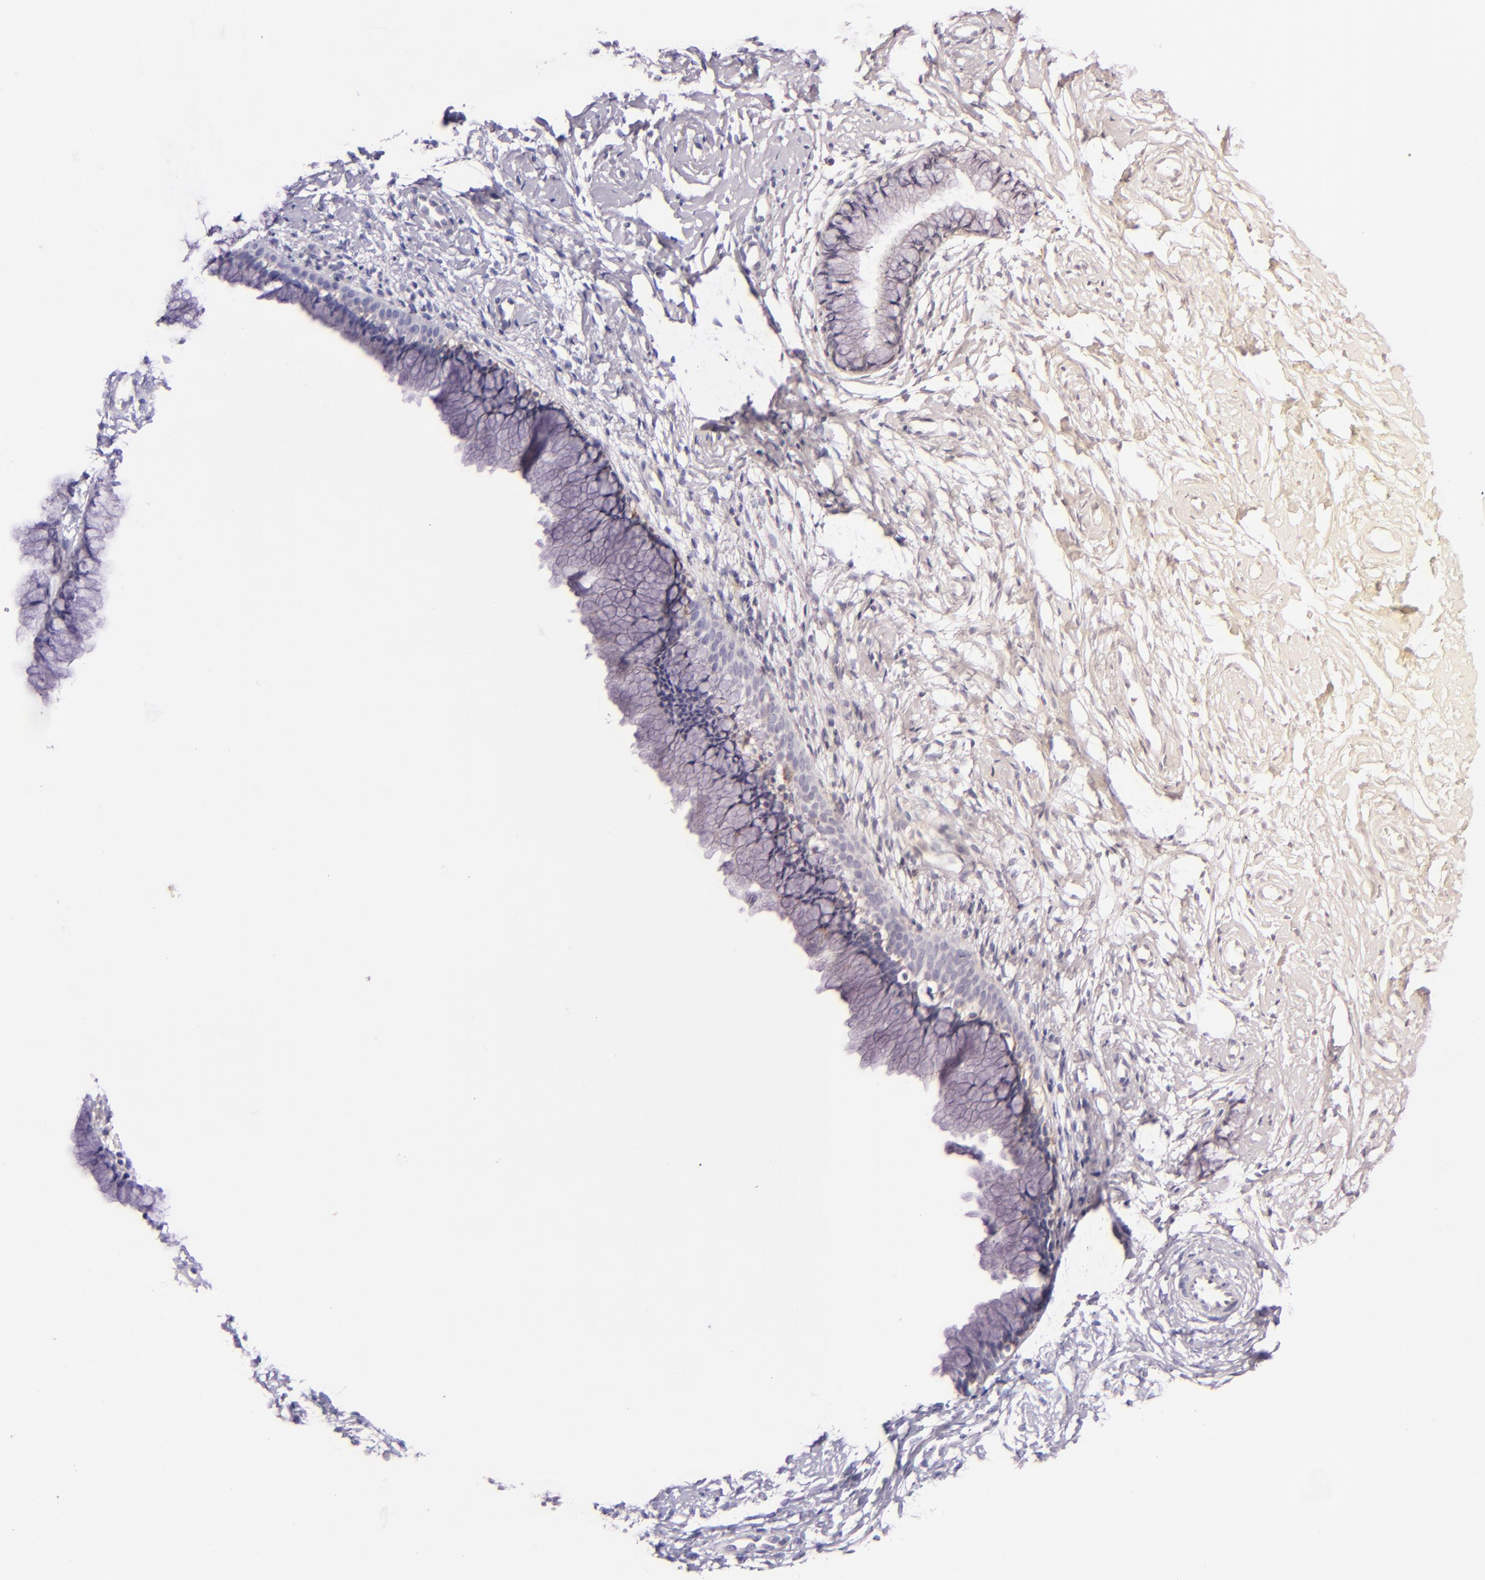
{"staining": {"intensity": "weak", "quantity": "25%-75%", "location": "cytoplasmic/membranous"}, "tissue": "cervix", "cell_type": "Glandular cells", "image_type": "normal", "snomed": [{"axis": "morphology", "description": "Normal tissue, NOS"}, {"axis": "topography", "description": "Cervix"}], "caption": "Brown immunohistochemical staining in normal human cervix shows weak cytoplasmic/membranous expression in about 25%-75% of glandular cells. (brown staining indicates protein expression, while blue staining denotes nuclei).", "gene": "RET", "patient": {"sex": "female", "age": 46}}